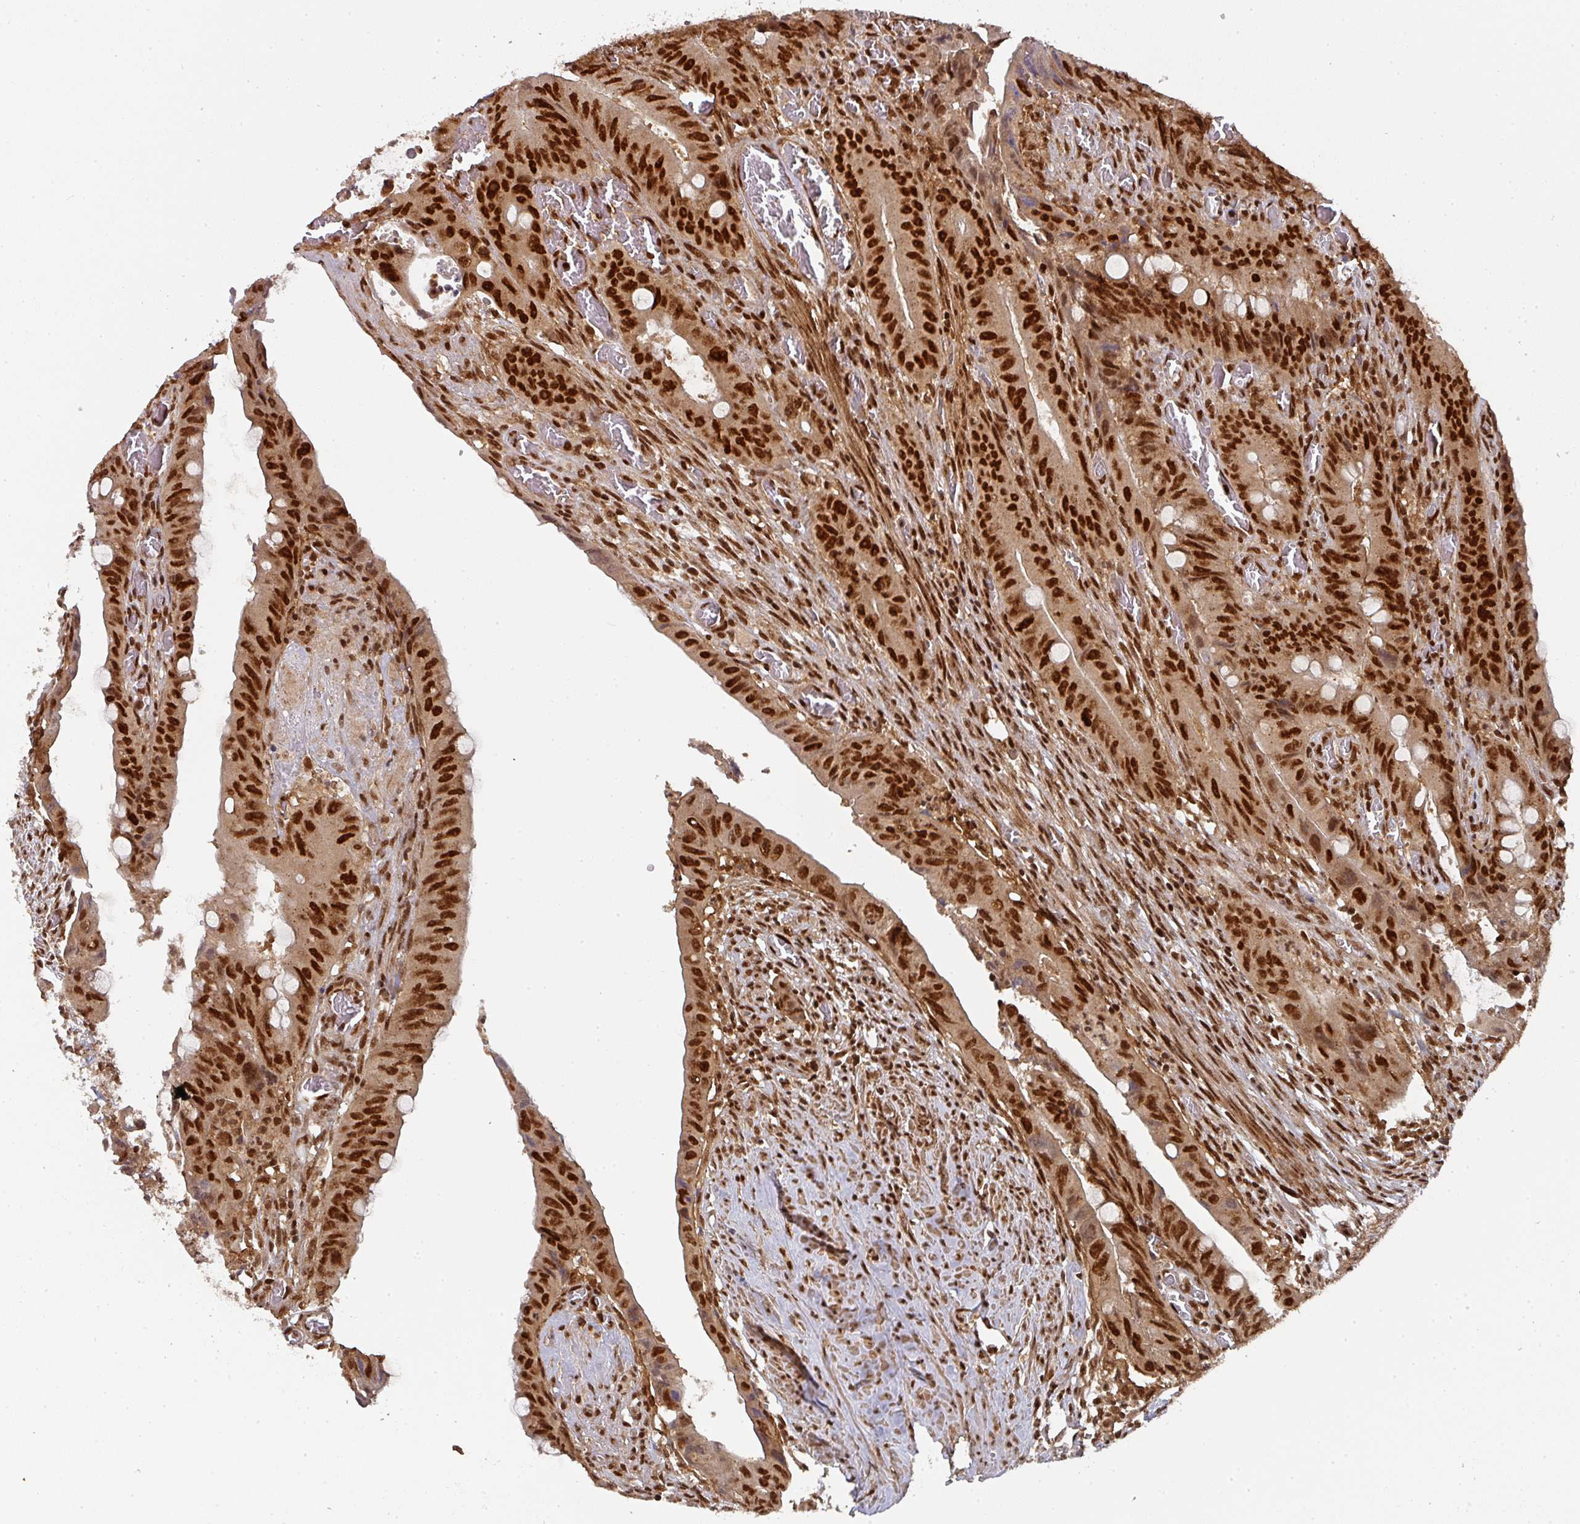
{"staining": {"intensity": "strong", "quantity": ">75%", "location": "nuclear"}, "tissue": "colorectal cancer", "cell_type": "Tumor cells", "image_type": "cancer", "snomed": [{"axis": "morphology", "description": "Adenocarcinoma, NOS"}, {"axis": "topography", "description": "Rectum"}], "caption": "Brown immunohistochemical staining in human adenocarcinoma (colorectal) shows strong nuclear expression in approximately >75% of tumor cells.", "gene": "DIDO1", "patient": {"sex": "male", "age": 78}}